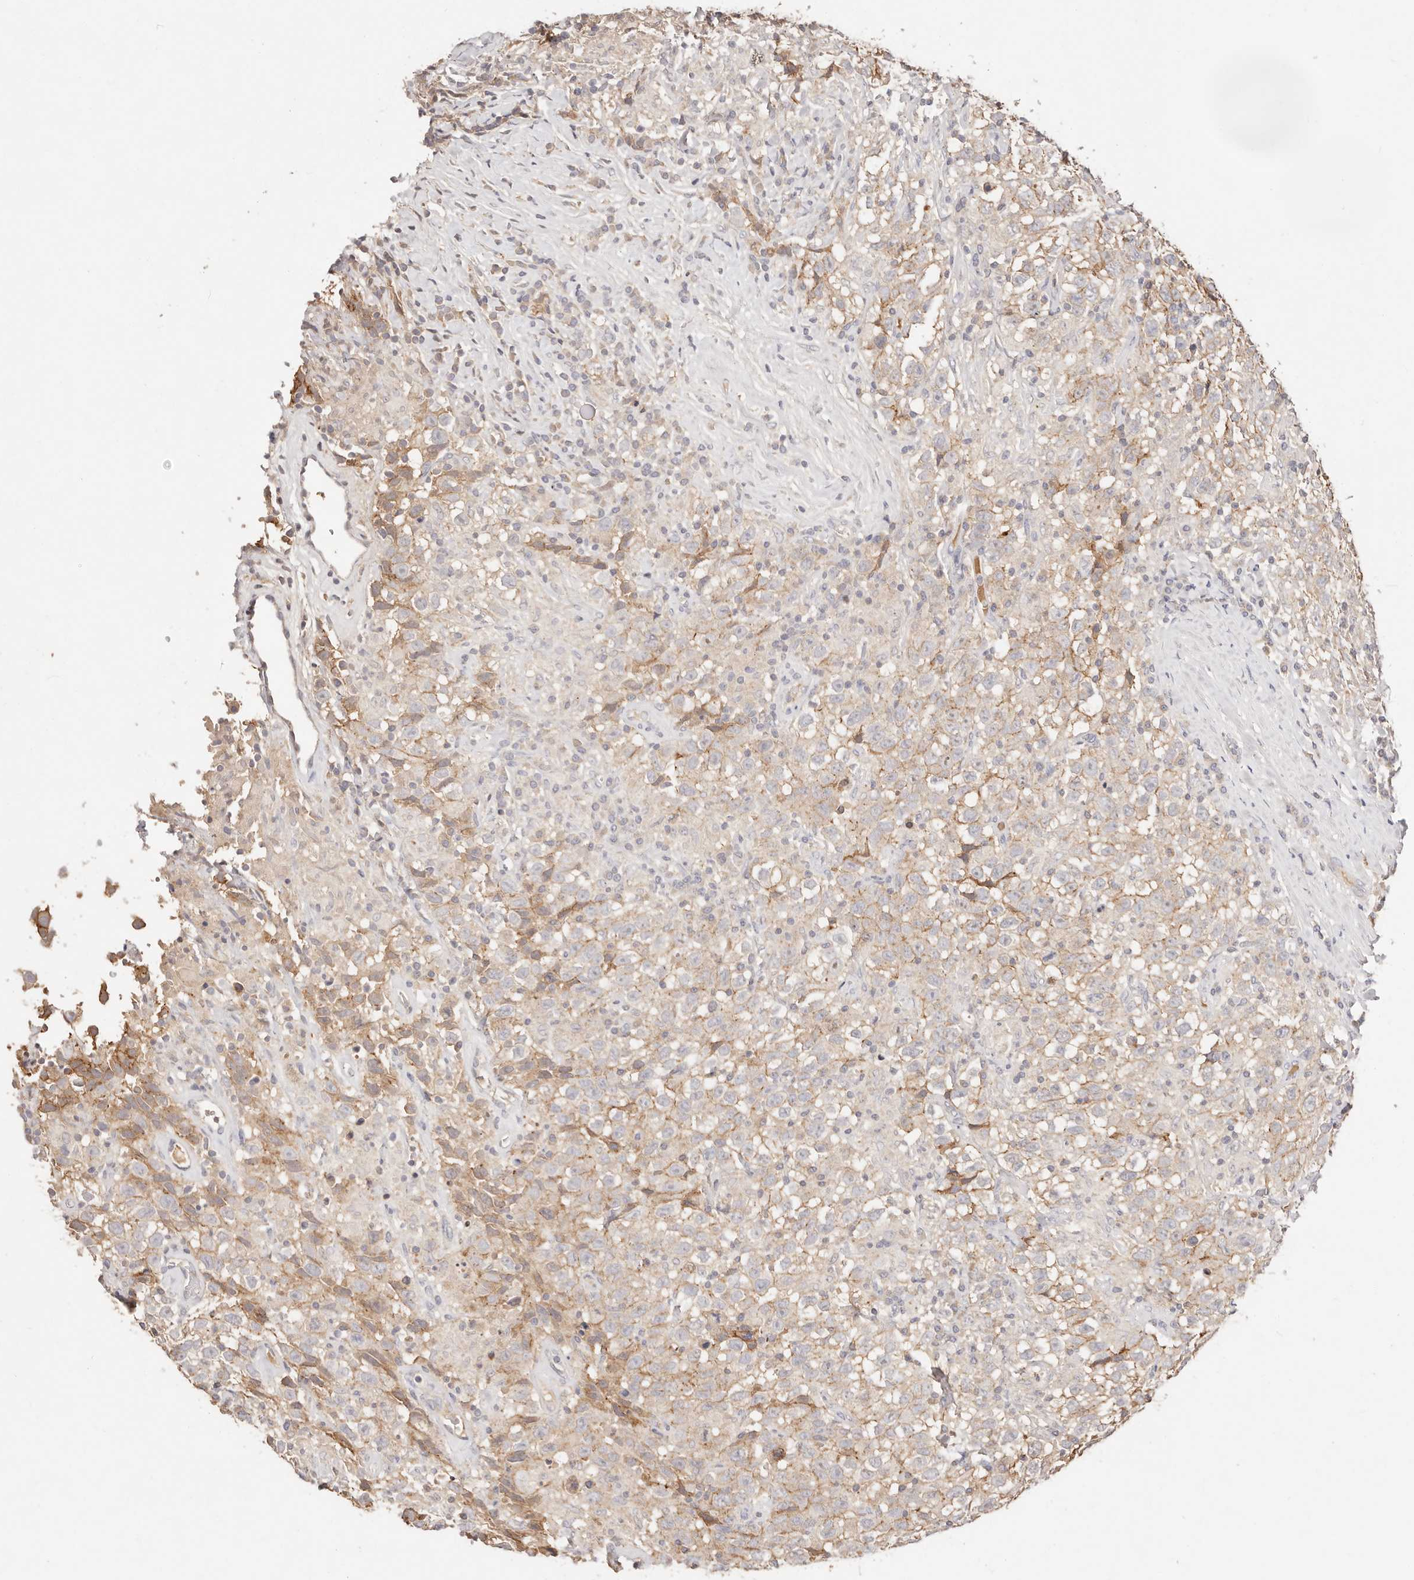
{"staining": {"intensity": "weak", "quantity": "25%-75%", "location": "cytoplasmic/membranous"}, "tissue": "testis cancer", "cell_type": "Tumor cells", "image_type": "cancer", "snomed": [{"axis": "morphology", "description": "Seminoma, NOS"}, {"axis": "topography", "description": "Testis"}], "caption": "Seminoma (testis) stained for a protein (brown) shows weak cytoplasmic/membranous positive staining in approximately 25%-75% of tumor cells.", "gene": "CXADR", "patient": {"sex": "male", "age": 41}}